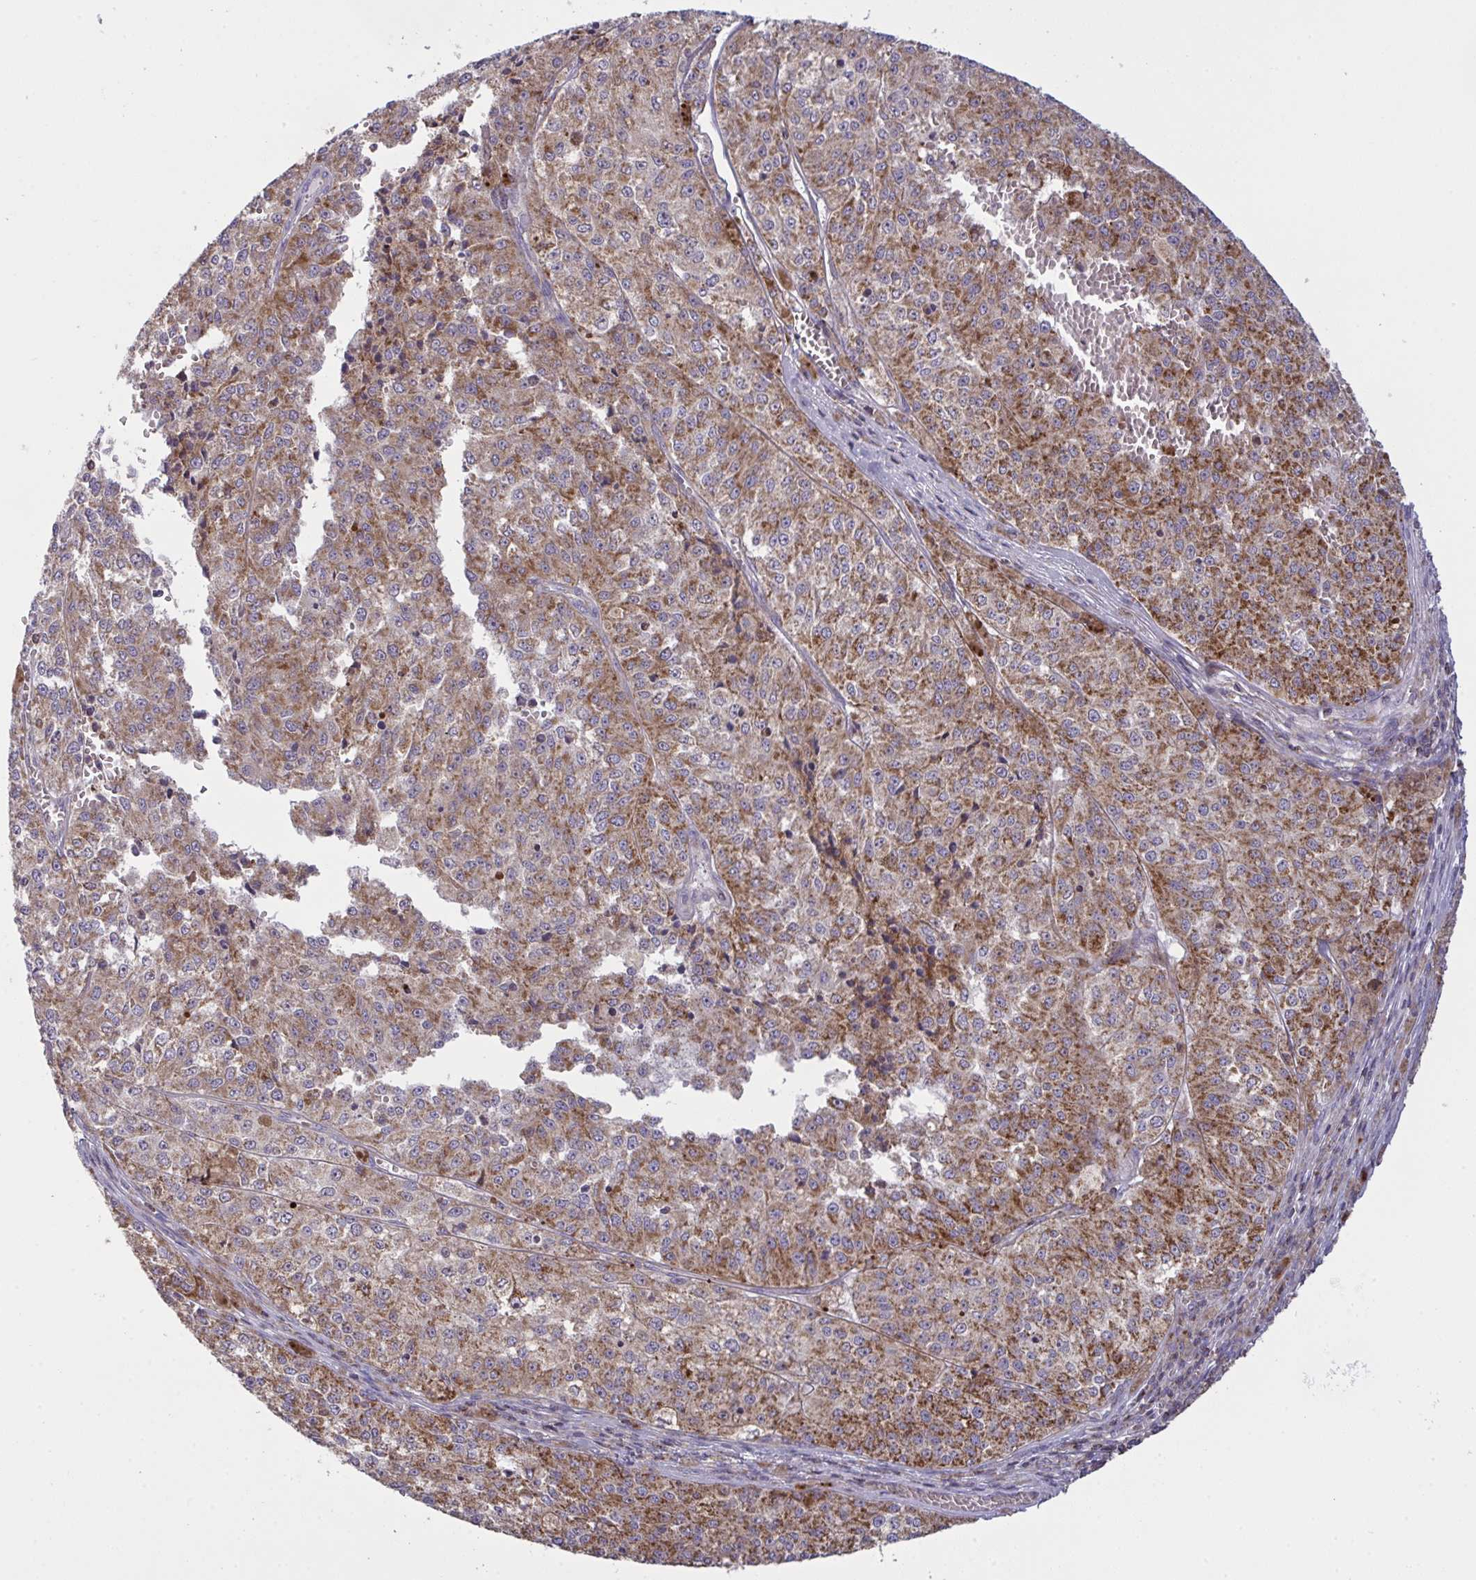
{"staining": {"intensity": "strong", "quantity": ">75%", "location": "cytoplasmic/membranous"}, "tissue": "melanoma", "cell_type": "Tumor cells", "image_type": "cancer", "snomed": [{"axis": "morphology", "description": "Malignant melanoma, Metastatic site"}, {"axis": "topography", "description": "Lymph node"}], "caption": "Protein staining of malignant melanoma (metastatic site) tissue reveals strong cytoplasmic/membranous expression in about >75% of tumor cells. Using DAB (3,3'-diaminobenzidine) (brown) and hematoxylin (blue) stains, captured at high magnification using brightfield microscopy.", "gene": "MICOS10", "patient": {"sex": "female", "age": 64}}